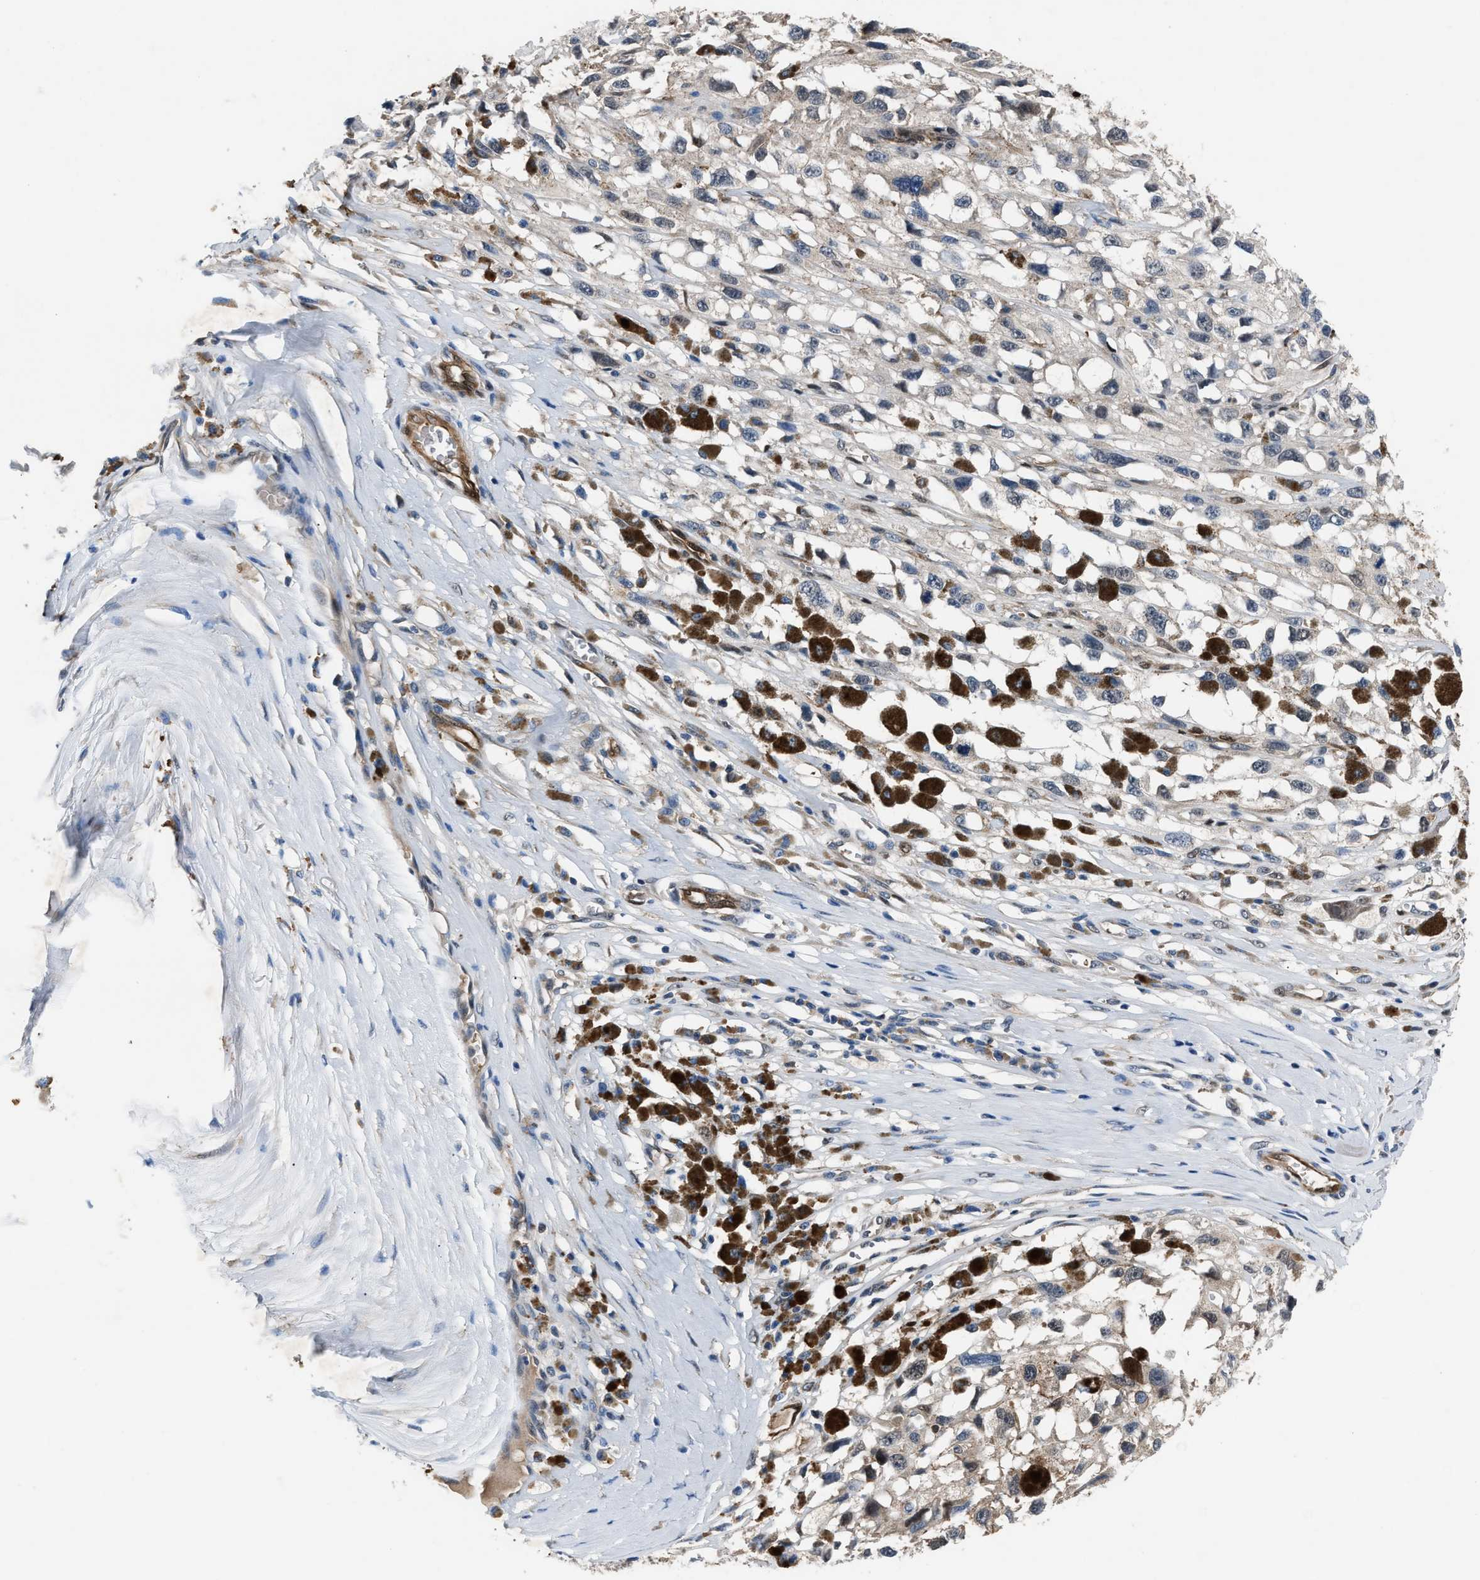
{"staining": {"intensity": "negative", "quantity": "none", "location": "none"}, "tissue": "melanoma", "cell_type": "Tumor cells", "image_type": "cancer", "snomed": [{"axis": "morphology", "description": "Malignant melanoma, Metastatic site"}, {"axis": "topography", "description": "Lymph node"}], "caption": "IHC of human melanoma reveals no positivity in tumor cells.", "gene": "PPA1", "patient": {"sex": "male", "age": 59}}